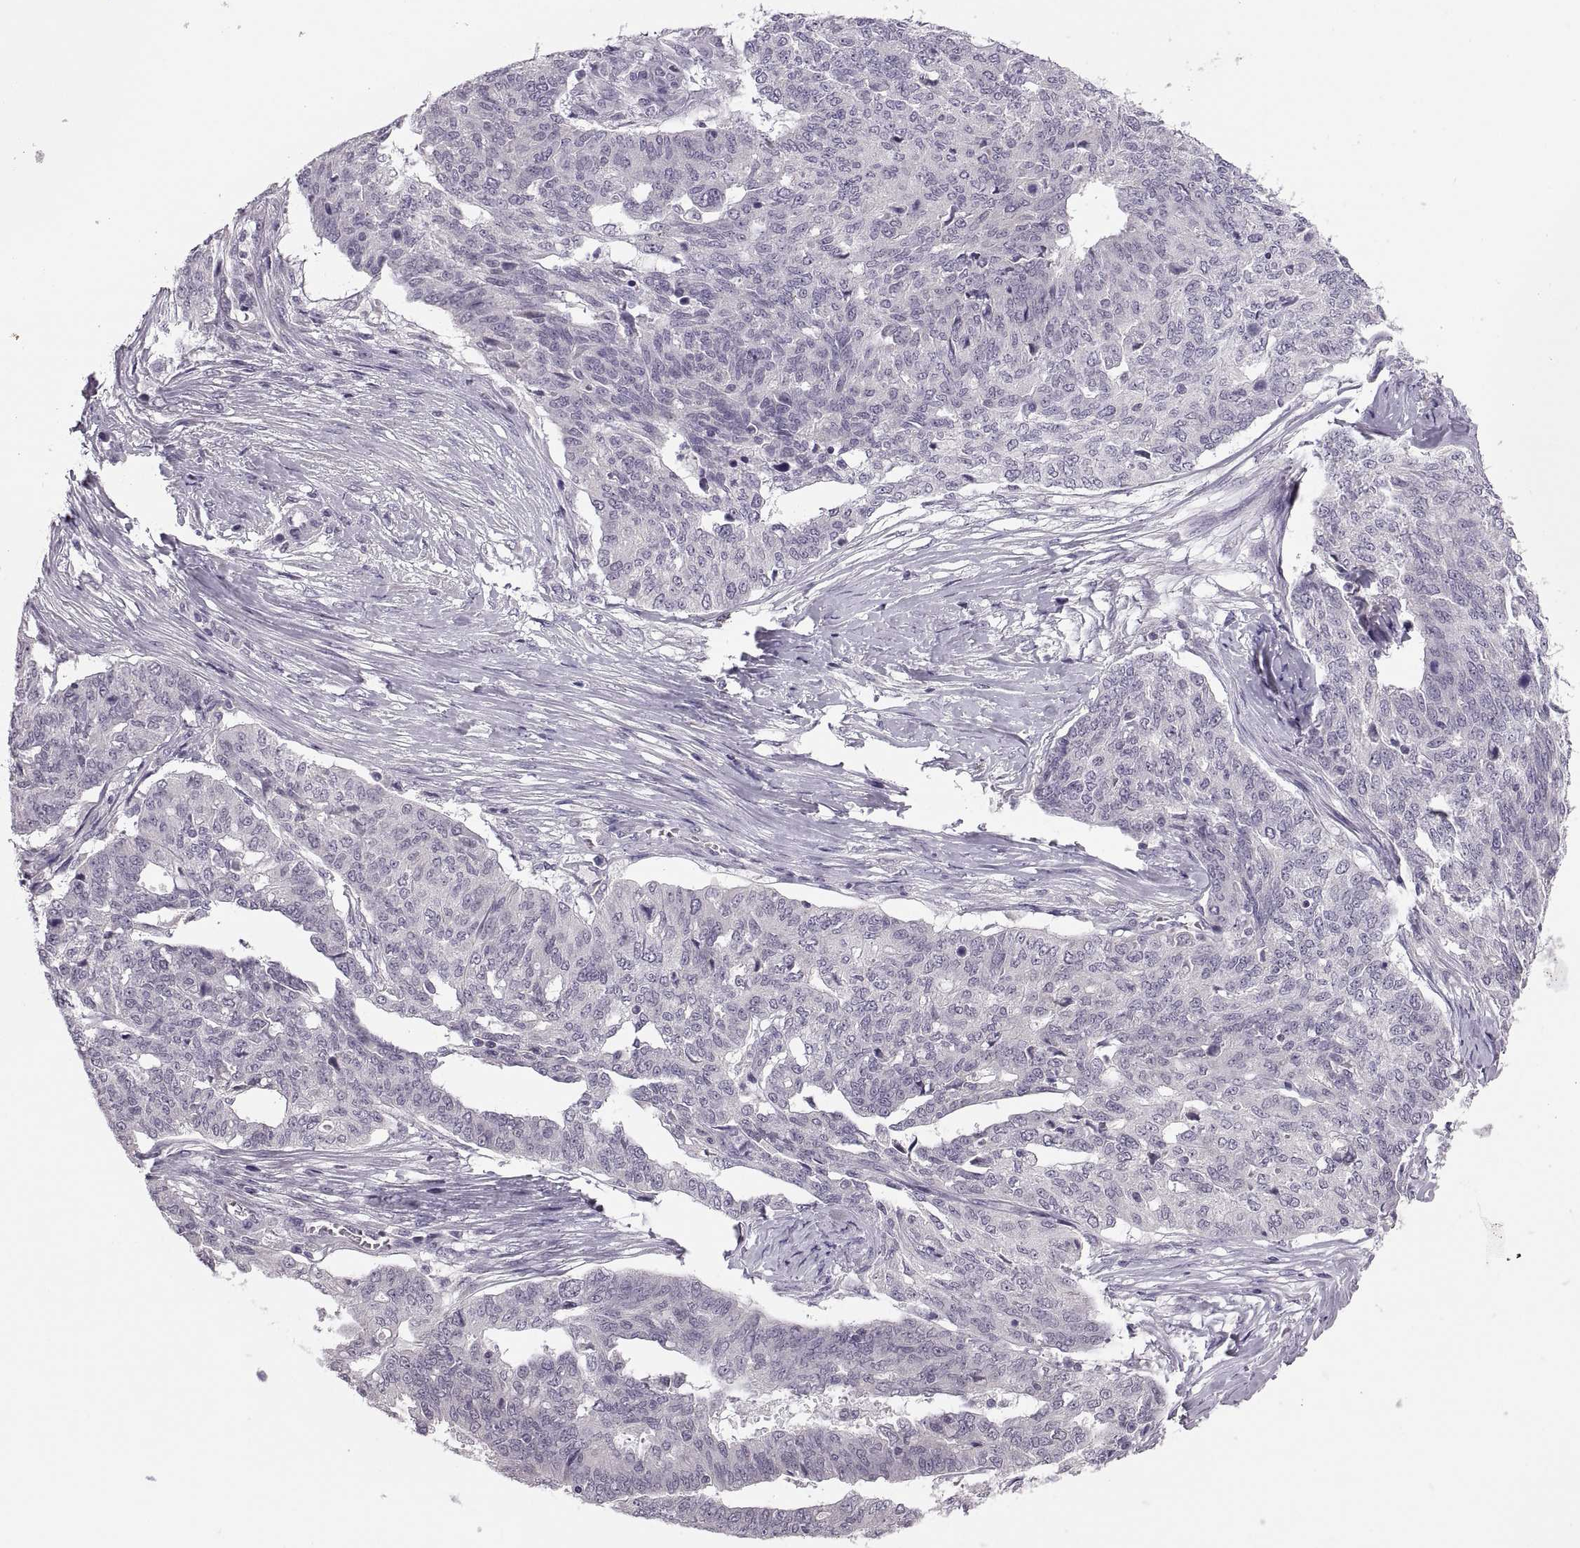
{"staining": {"intensity": "negative", "quantity": "none", "location": "none"}, "tissue": "ovarian cancer", "cell_type": "Tumor cells", "image_type": "cancer", "snomed": [{"axis": "morphology", "description": "Cystadenocarcinoma, serous, NOS"}, {"axis": "topography", "description": "Ovary"}], "caption": "Immunohistochemistry (IHC) photomicrograph of neoplastic tissue: serous cystadenocarcinoma (ovarian) stained with DAB demonstrates no significant protein staining in tumor cells.", "gene": "ADH6", "patient": {"sex": "female", "age": 67}}